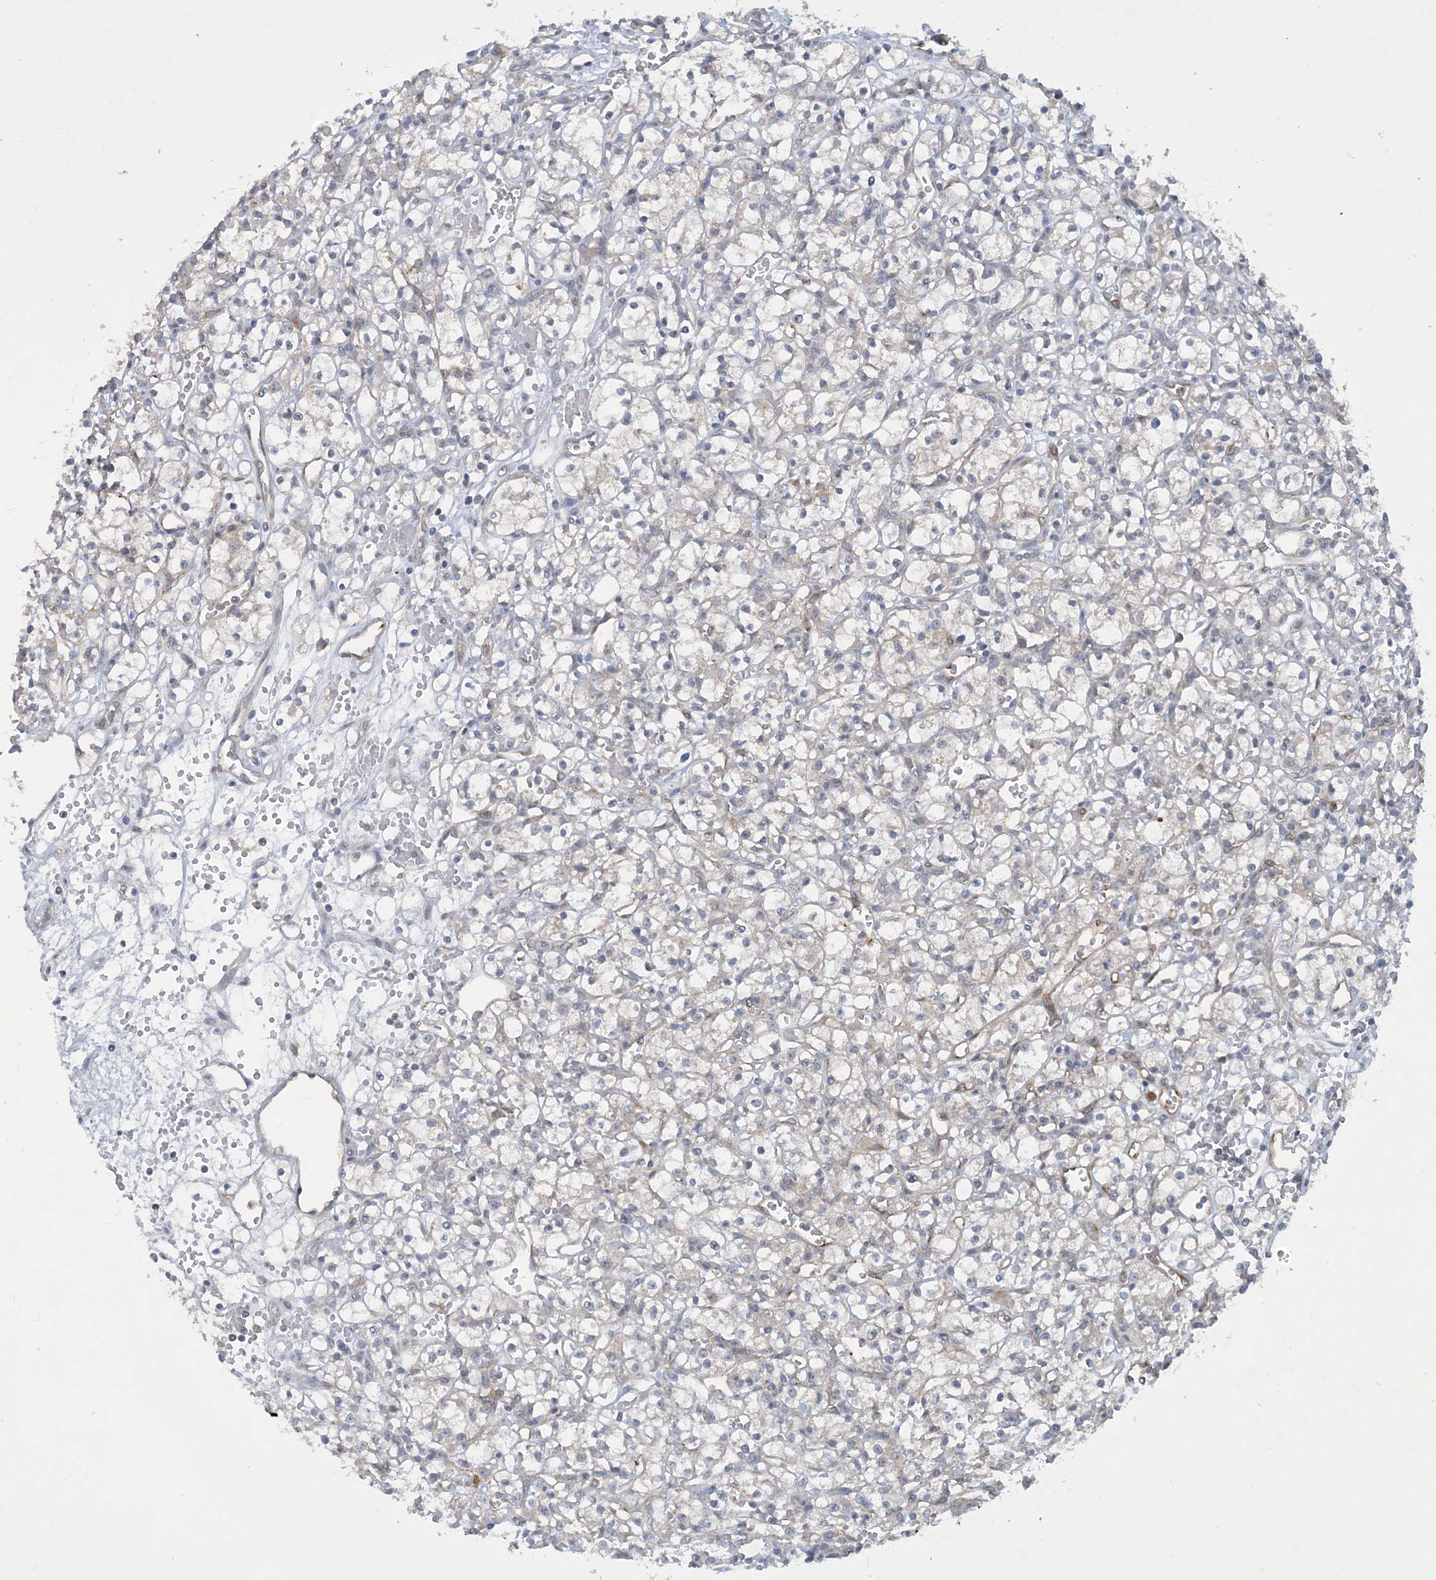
{"staining": {"intensity": "negative", "quantity": "none", "location": "none"}, "tissue": "renal cancer", "cell_type": "Tumor cells", "image_type": "cancer", "snomed": [{"axis": "morphology", "description": "Adenocarcinoma, NOS"}, {"axis": "topography", "description": "Kidney"}], "caption": "Tumor cells show no significant staining in renal cancer.", "gene": "CDS1", "patient": {"sex": "female", "age": 59}}